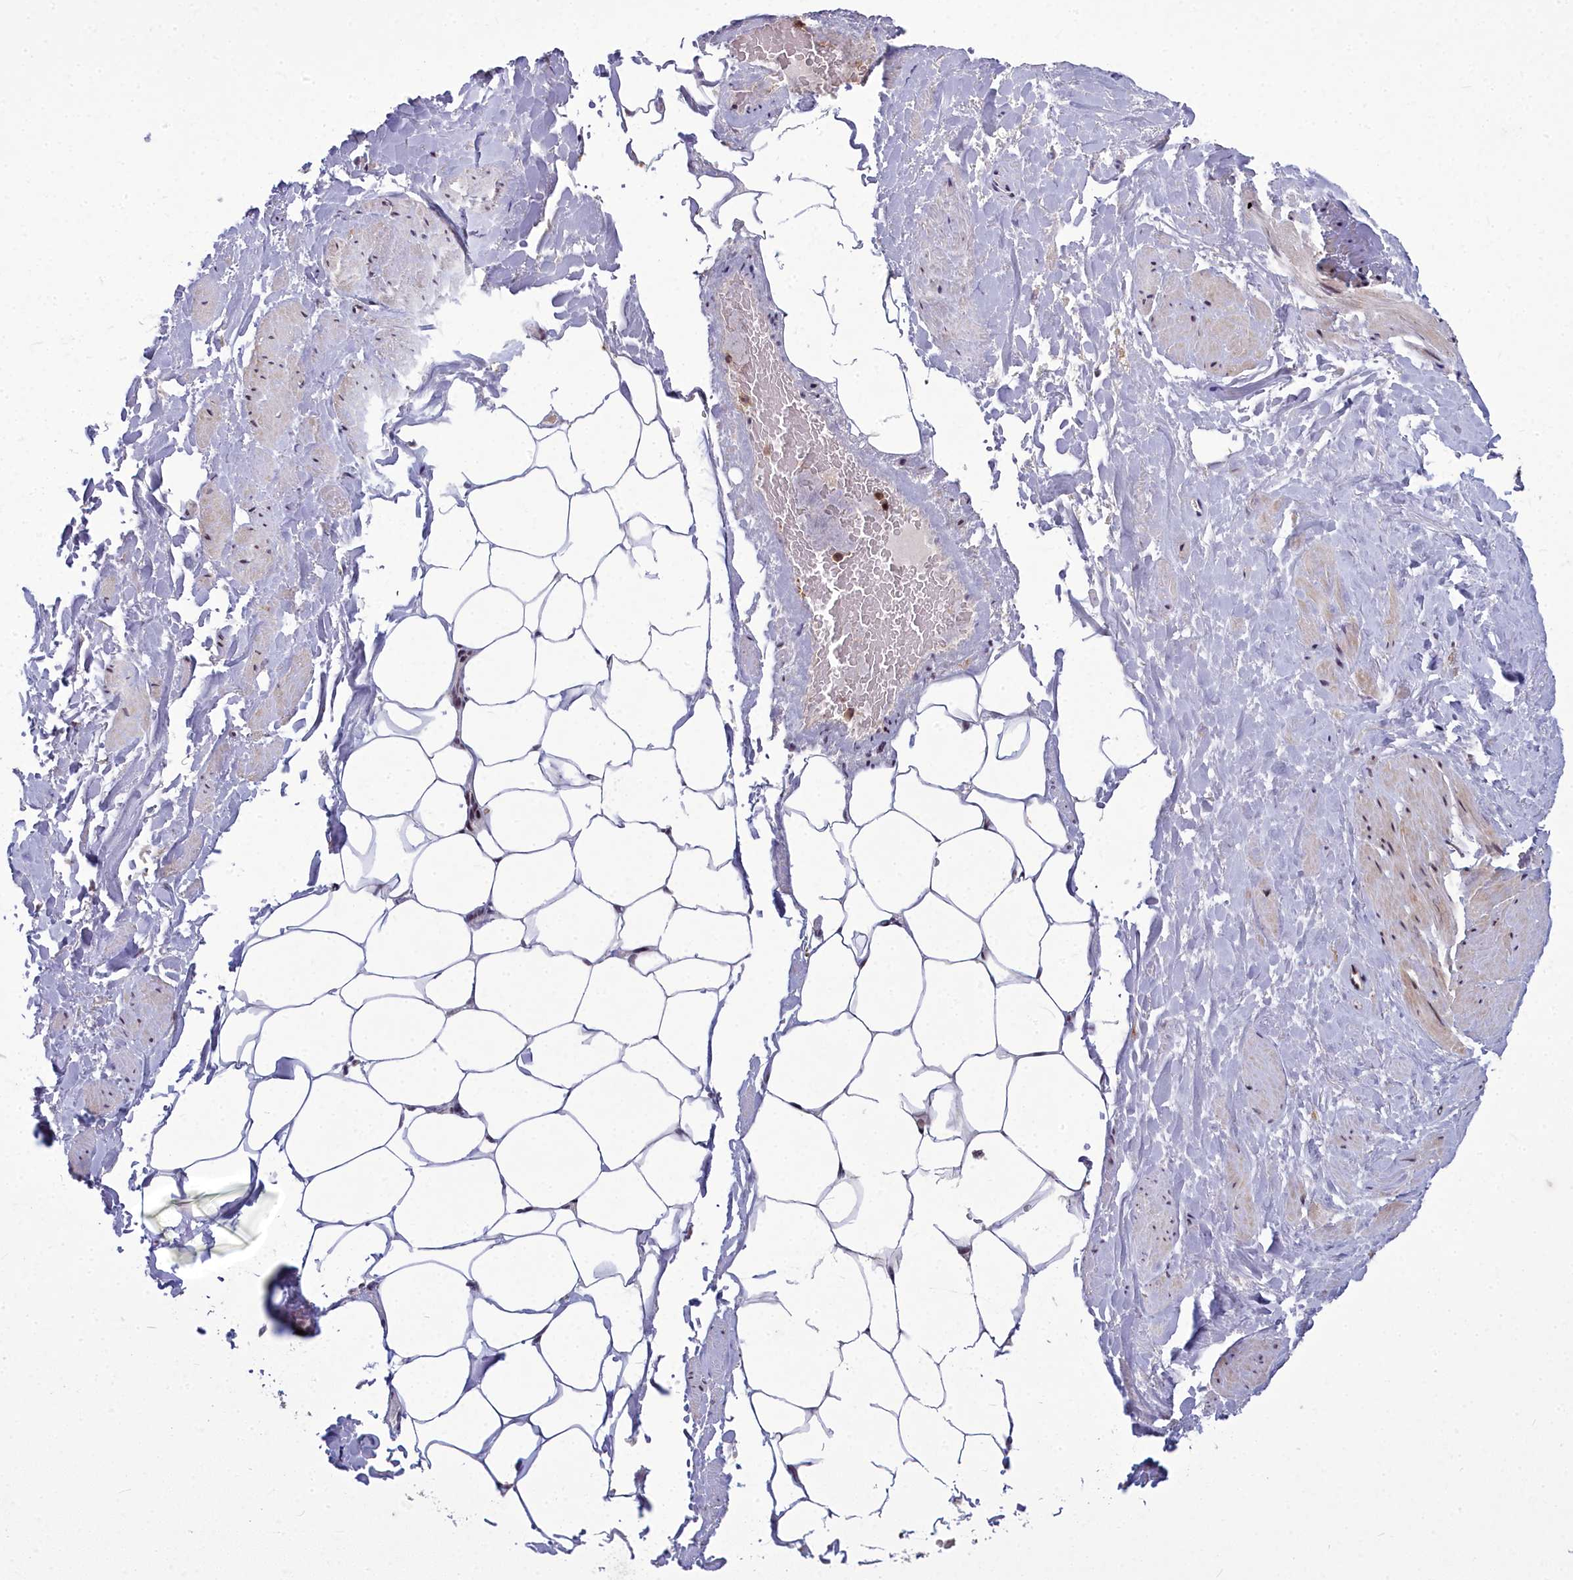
{"staining": {"intensity": "moderate", "quantity": ">75%", "location": "nuclear"}, "tissue": "adipose tissue", "cell_type": "Adipocytes", "image_type": "normal", "snomed": [{"axis": "morphology", "description": "Normal tissue, NOS"}, {"axis": "morphology", "description": "Adenocarcinoma, Low grade"}, {"axis": "topography", "description": "Prostate"}, {"axis": "topography", "description": "Peripheral nerve tissue"}], "caption": "Protein expression analysis of normal human adipose tissue reveals moderate nuclear expression in approximately >75% of adipocytes.", "gene": "GMEB1", "patient": {"sex": "male", "age": 63}}